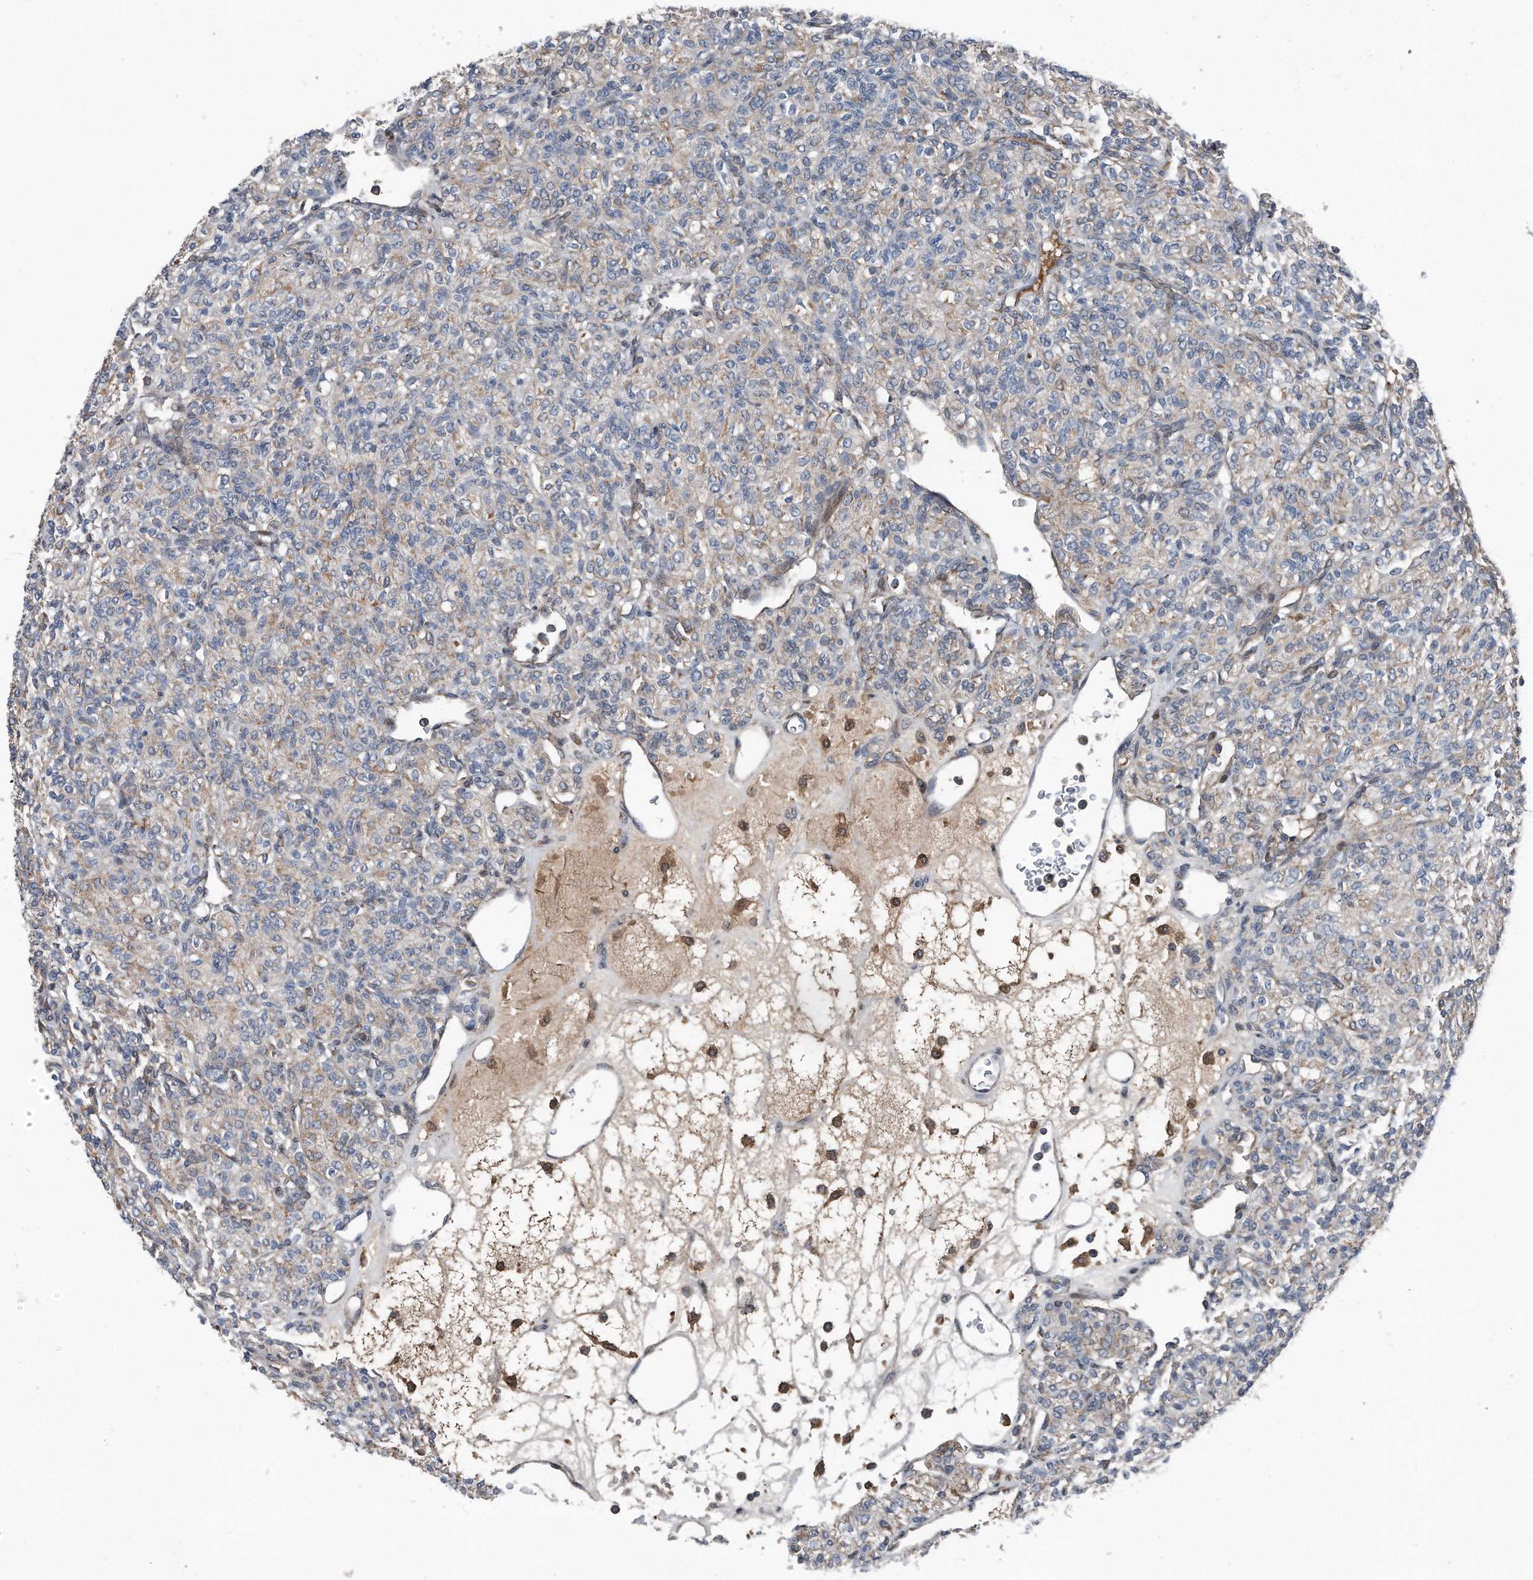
{"staining": {"intensity": "weak", "quantity": "25%-75%", "location": "cytoplasmic/membranous"}, "tissue": "renal cancer", "cell_type": "Tumor cells", "image_type": "cancer", "snomed": [{"axis": "morphology", "description": "Adenocarcinoma, NOS"}, {"axis": "topography", "description": "Kidney"}], "caption": "Immunohistochemistry image of neoplastic tissue: renal adenocarcinoma stained using IHC exhibits low levels of weak protein expression localized specifically in the cytoplasmic/membranous of tumor cells, appearing as a cytoplasmic/membranous brown color.", "gene": "DST", "patient": {"sex": "male", "age": 77}}